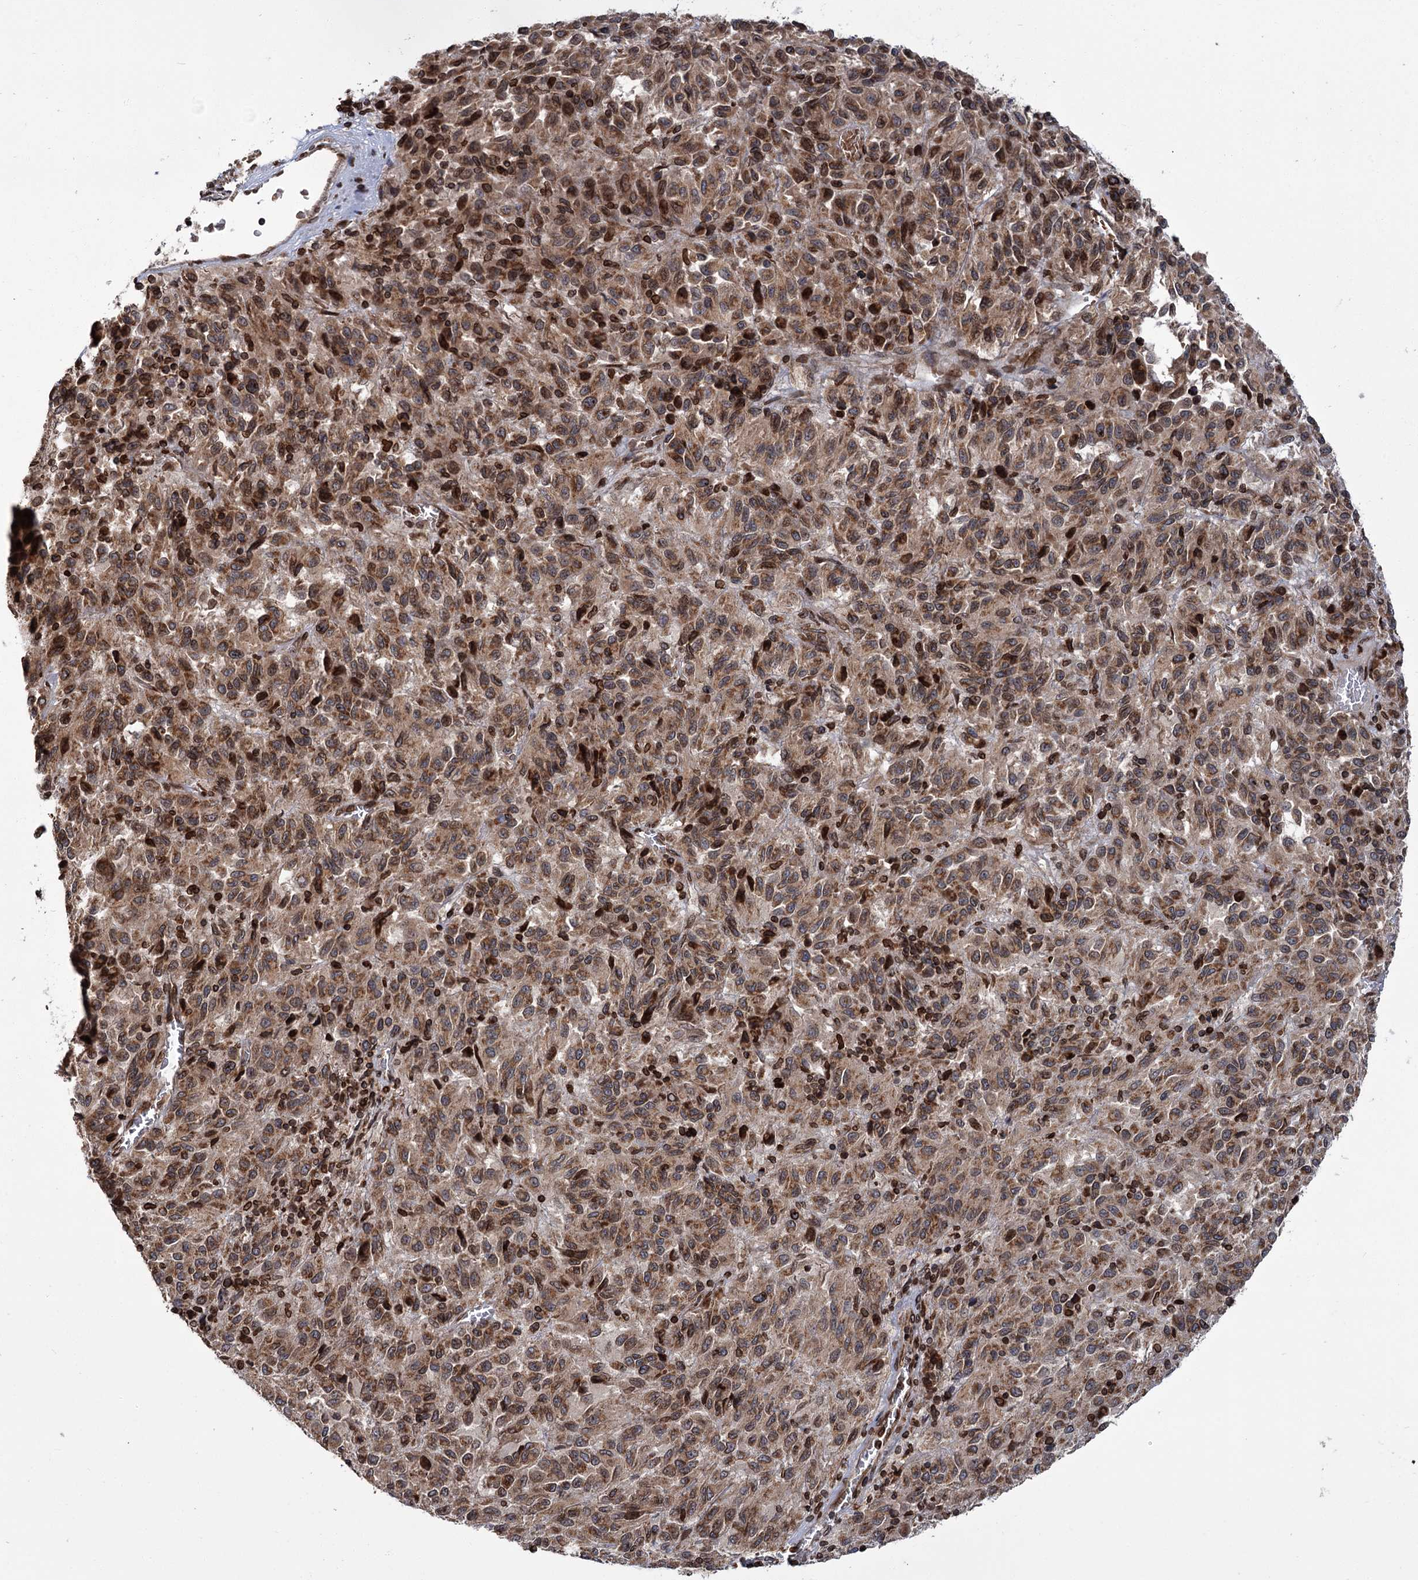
{"staining": {"intensity": "moderate", "quantity": ">75%", "location": "cytoplasmic/membranous,nuclear"}, "tissue": "melanoma", "cell_type": "Tumor cells", "image_type": "cancer", "snomed": [{"axis": "morphology", "description": "Malignant melanoma, Metastatic site"}, {"axis": "topography", "description": "Lung"}], "caption": "This is a micrograph of immunohistochemistry staining of melanoma, which shows moderate positivity in the cytoplasmic/membranous and nuclear of tumor cells.", "gene": "CFAP46", "patient": {"sex": "male", "age": 64}}